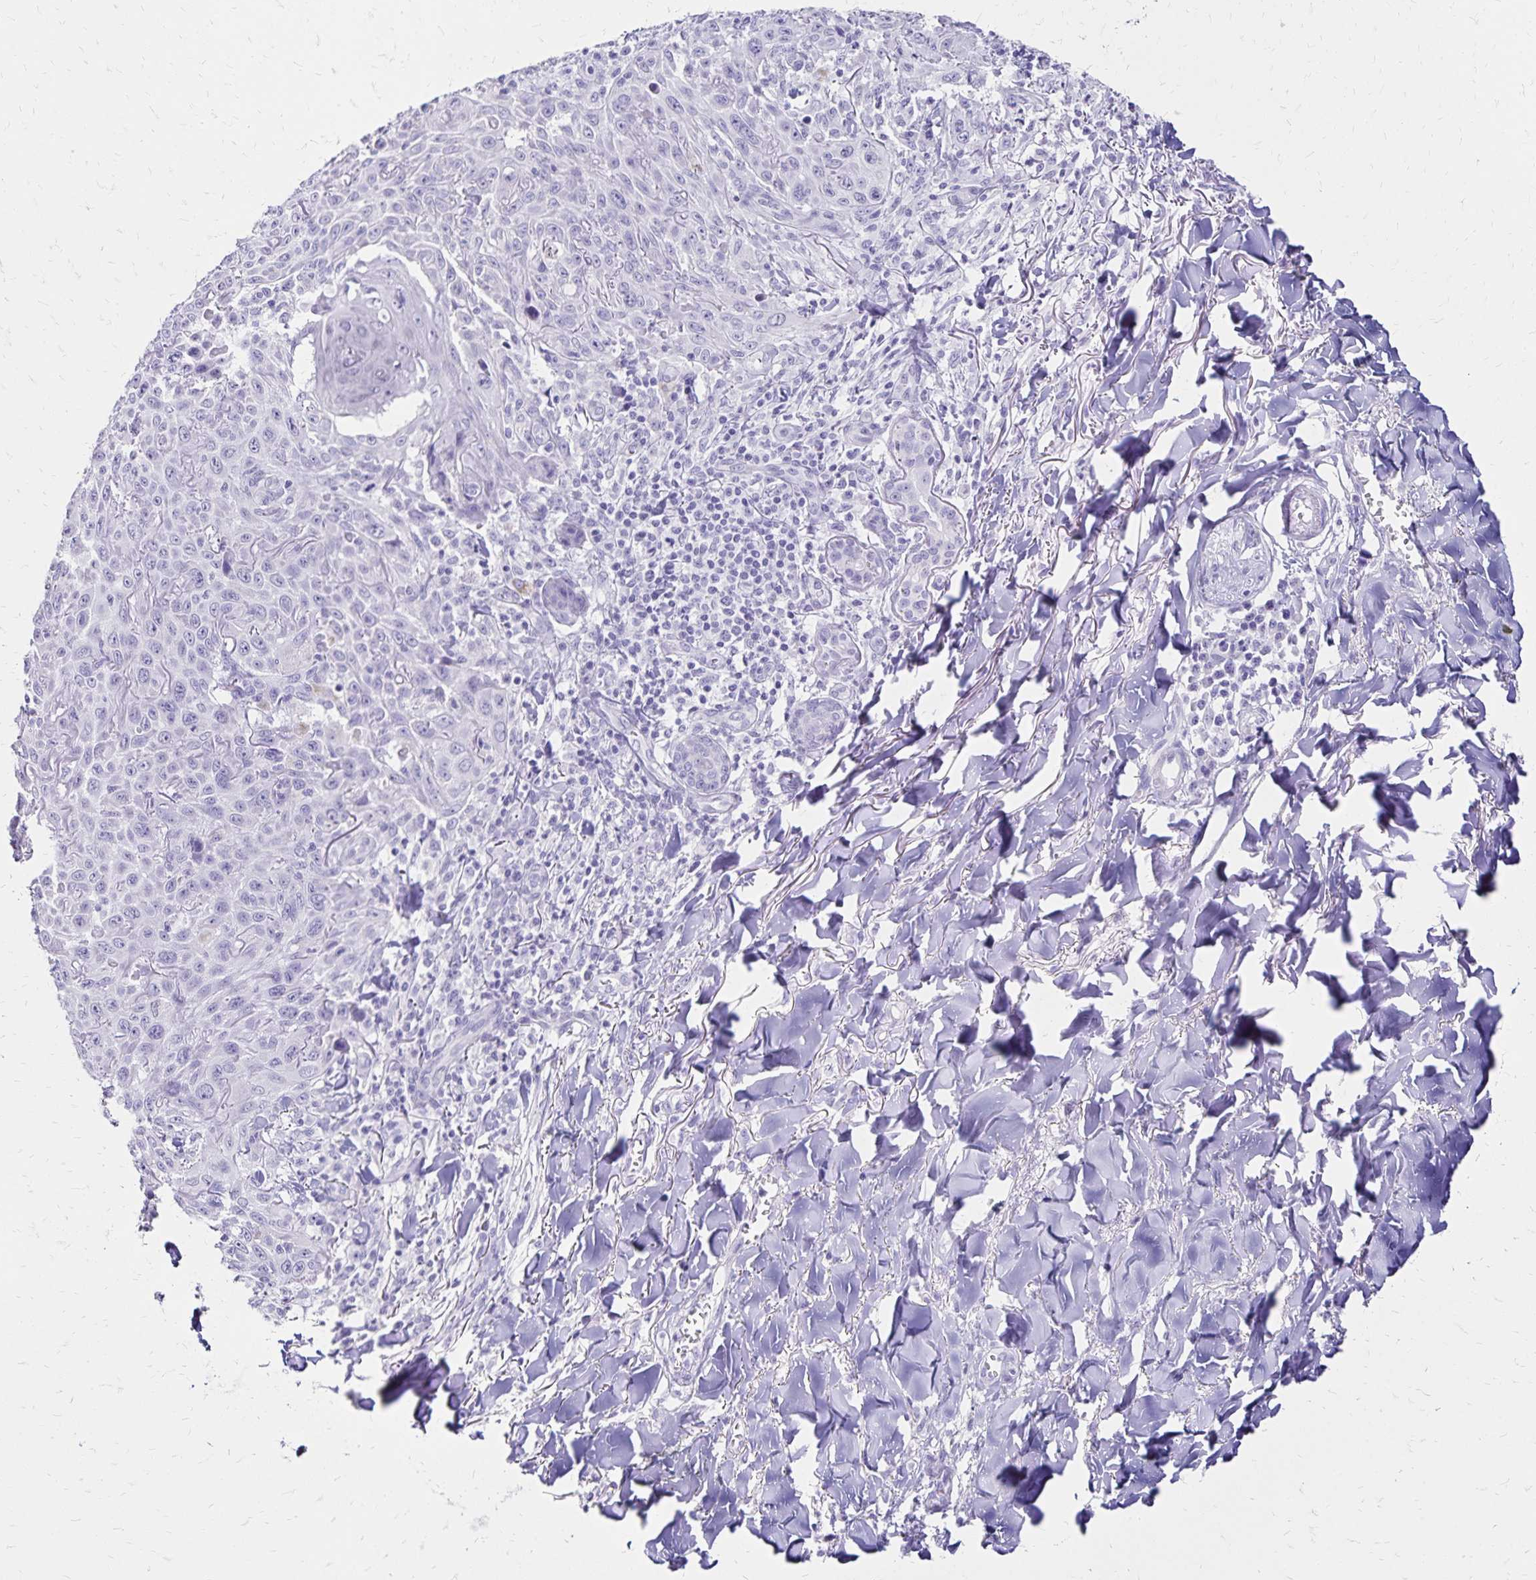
{"staining": {"intensity": "negative", "quantity": "none", "location": "none"}, "tissue": "skin cancer", "cell_type": "Tumor cells", "image_type": "cancer", "snomed": [{"axis": "morphology", "description": "Squamous cell carcinoma, NOS"}, {"axis": "topography", "description": "Skin"}], "caption": "DAB (3,3'-diaminobenzidine) immunohistochemical staining of human squamous cell carcinoma (skin) shows no significant expression in tumor cells.", "gene": "LIN28B", "patient": {"sex": "male", "age": 75}}